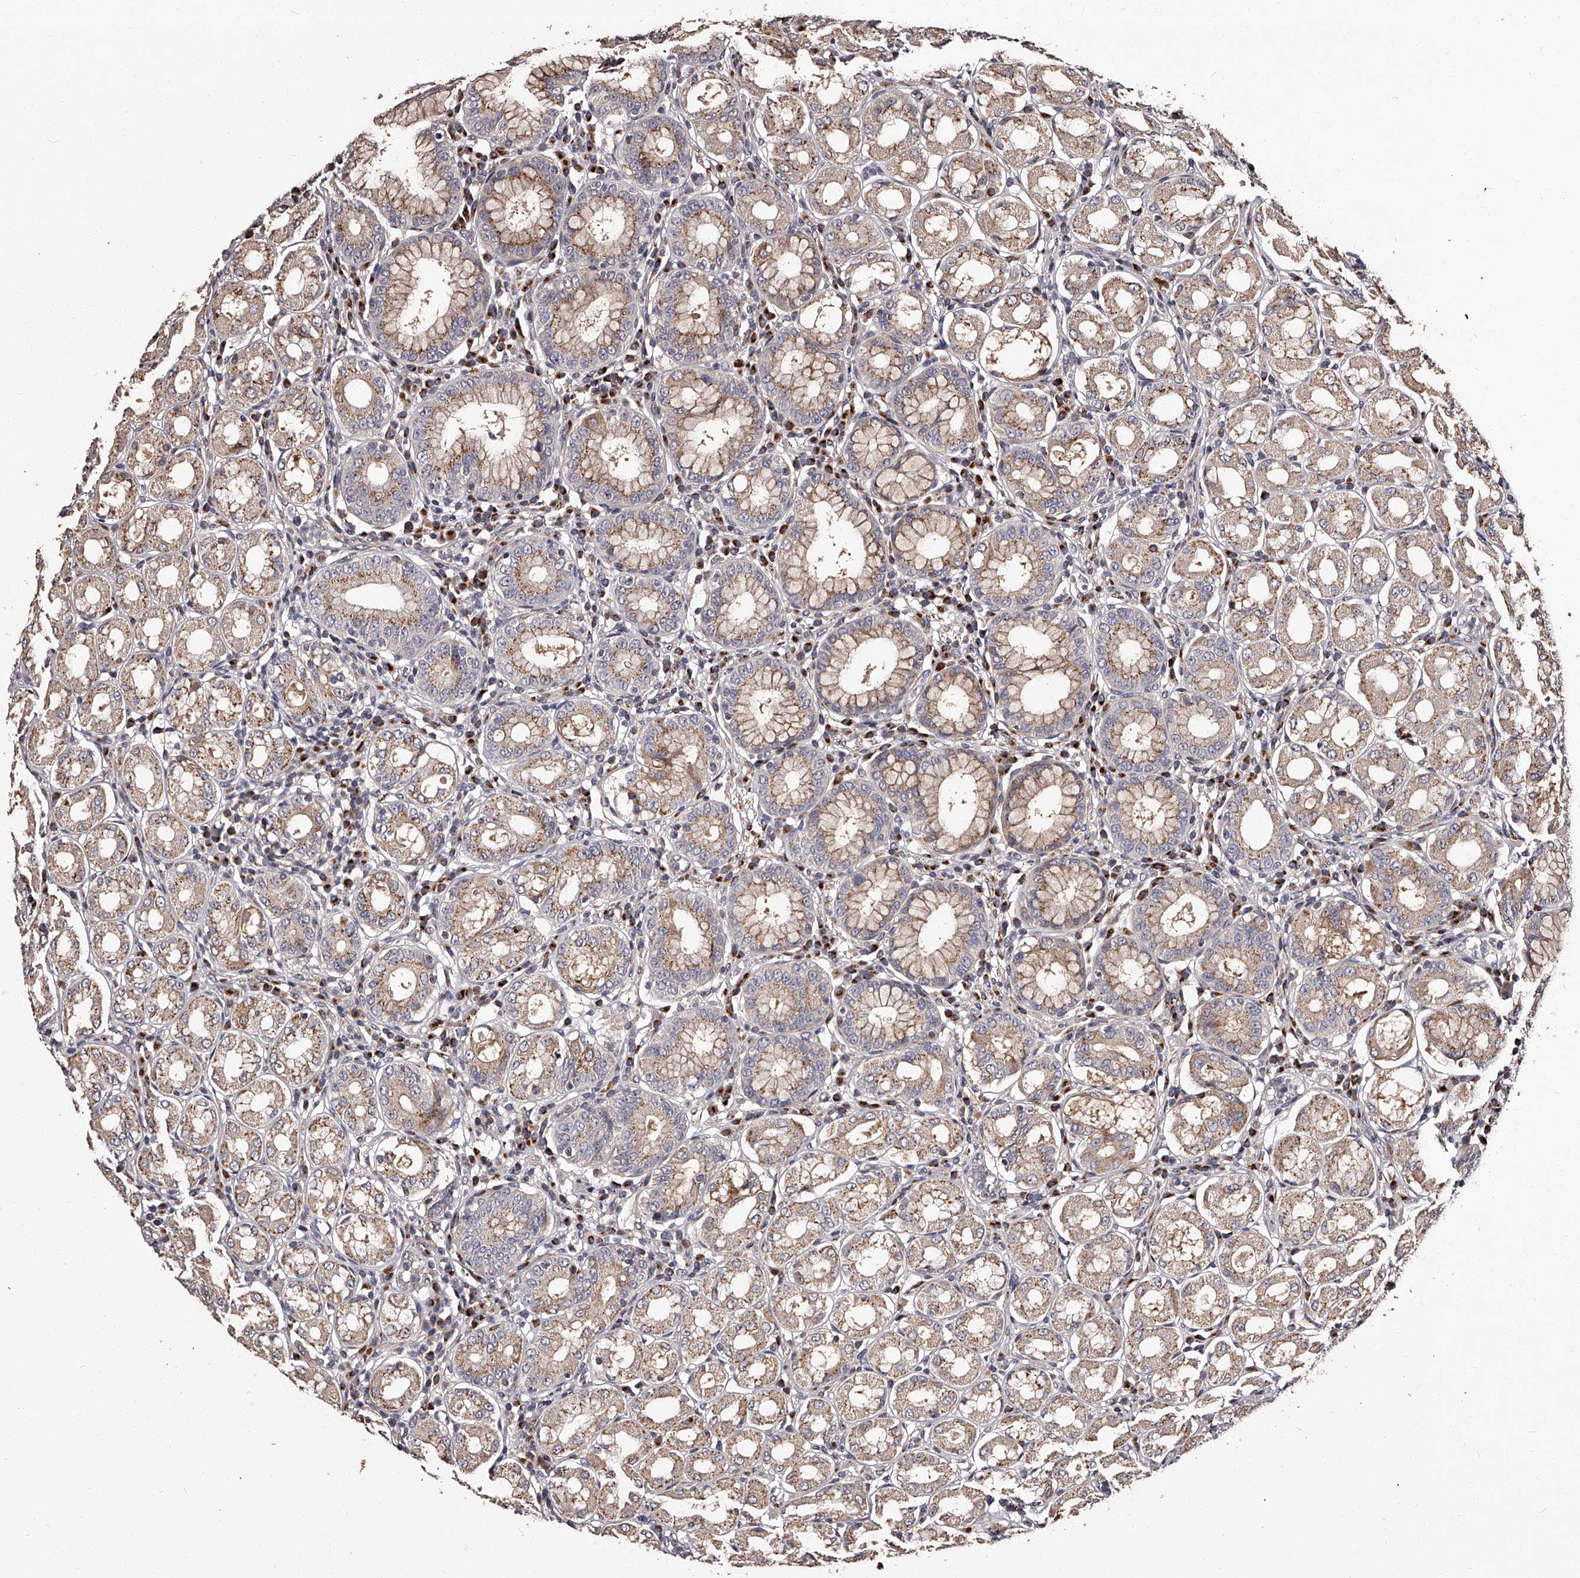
{"staining": {"intensity": "moderate", "quantity": ">75%", "location": "cytoplasmic/membranous"}, "tissue": "stomach", "cell_type": "Glandular cells", "image_type": "normal", "snomed": [{"axis": "morphology", "description": "Normal tissue, NOS"}, {"axis": "topography", "description": "Stomach"}, {"axis": "topography", "description": "Stomach, lower"}], "caption": "An IHC image of normal tissue is shown. Protein staining in brown shows moderate cytoplasmic/membranous positivity in stomach within glandular cells. Immunohistochemistry (ihc) stains the protein in brown and the nuclei are stained blue.", "gene": "RSC1A1", "patient": {"sex": "female", "age": 56}}